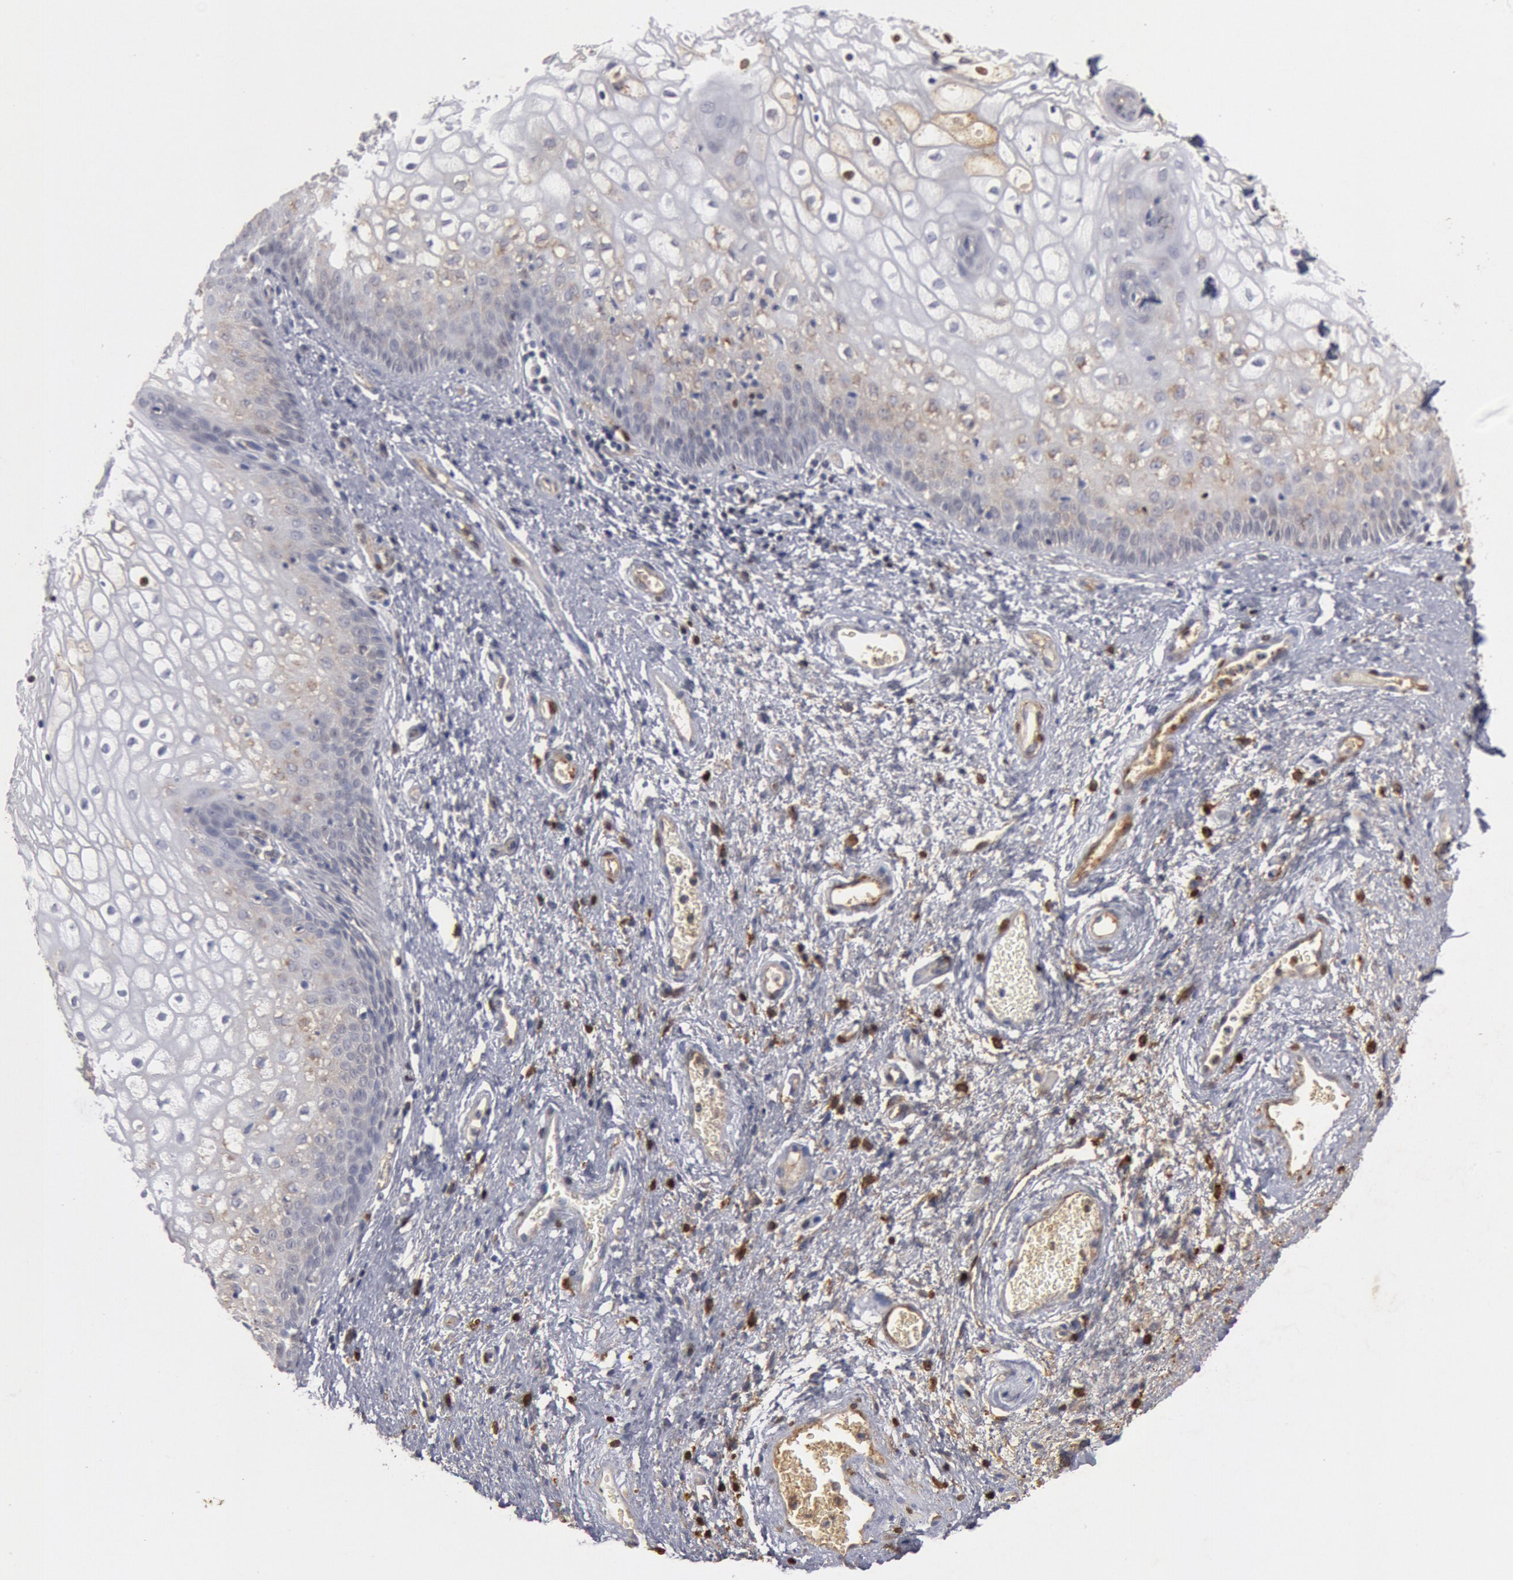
{"staining": {"intensity": "weak", "quantity": "25%-75%", "location": "cytoplasmic/membranous"}, "tissue": "vagina", "cell_type": "Squamous epithelial cells", "image_type": "normal", "snomed": [{"axis": "morphology", "description": "Normal tissue, NOS"}, {"axis": "topography", "description": "Vagina"}], "caption": "The immunohistochemical stain labels weak cytoplasmic/membranous expression in squamous epithelial cells of unremarkable vagina.", "gene": "FOXA2", "patient": {"sex": "female", "age": 34}}